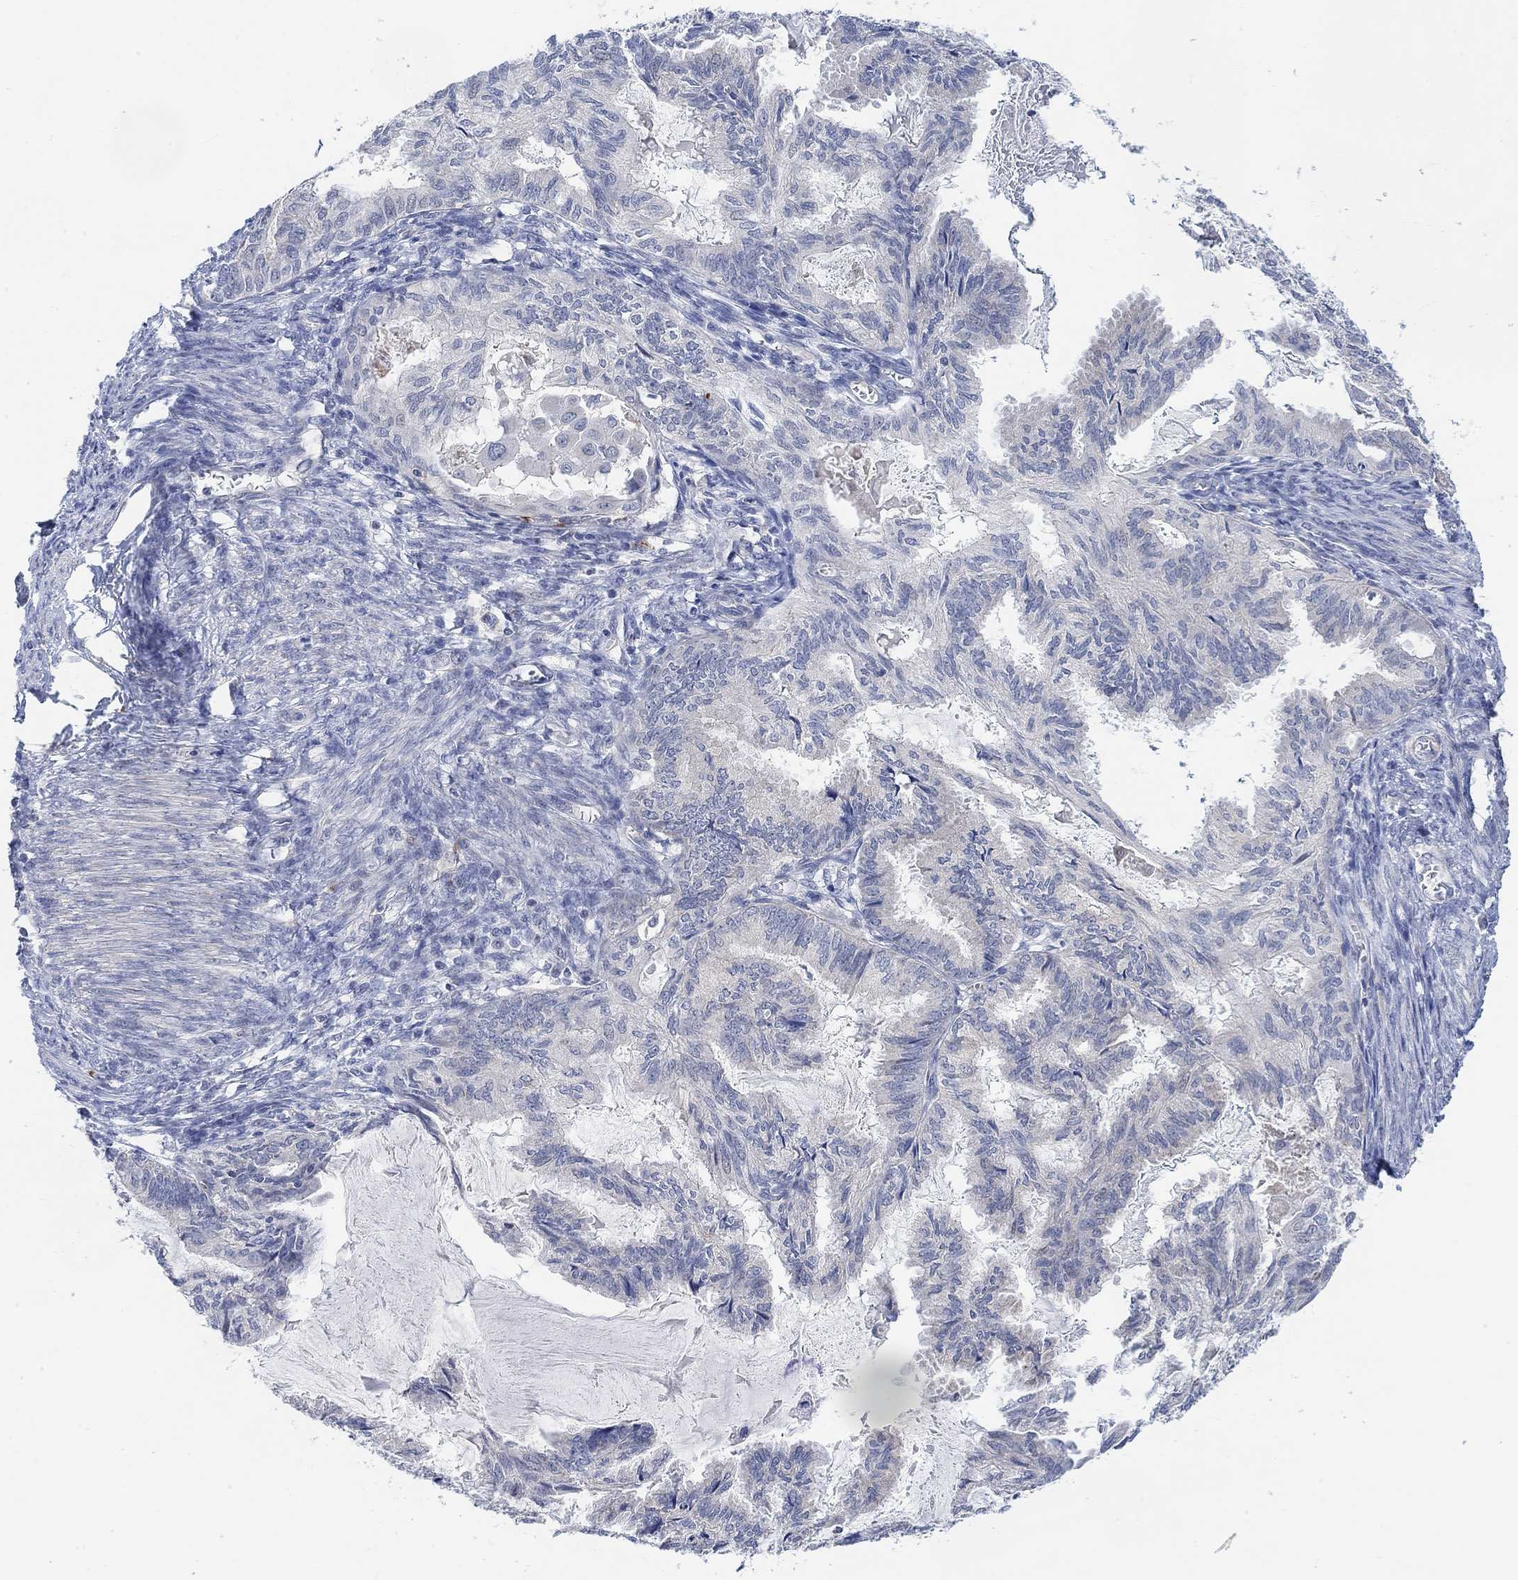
{"staining": {"intensity": "negative", "quantity": "none", "location": "none"}, "tissue": "endometrial cancer", "cell_type": "Tumor cells", "image_type": "cancer", "snomed": [{"axis": "morphology", "description": "Adenocarcinoma, NOS"}, {"axis": "topography", "description": "Endometrium"}], "caption": "Immunohistochemistry (IHC) micrograph of neoplastic tissue: endometrial cancer stained with DAB (3,3'-diaminobenzidine) displays no significant protein staining in tumor cells. The staining is performed using DAB brown chromogen with nuclei counter-stained in using hematoxylin.", "gene": "HCRTR1", "patient": {"sex": "female", "age": 86}}